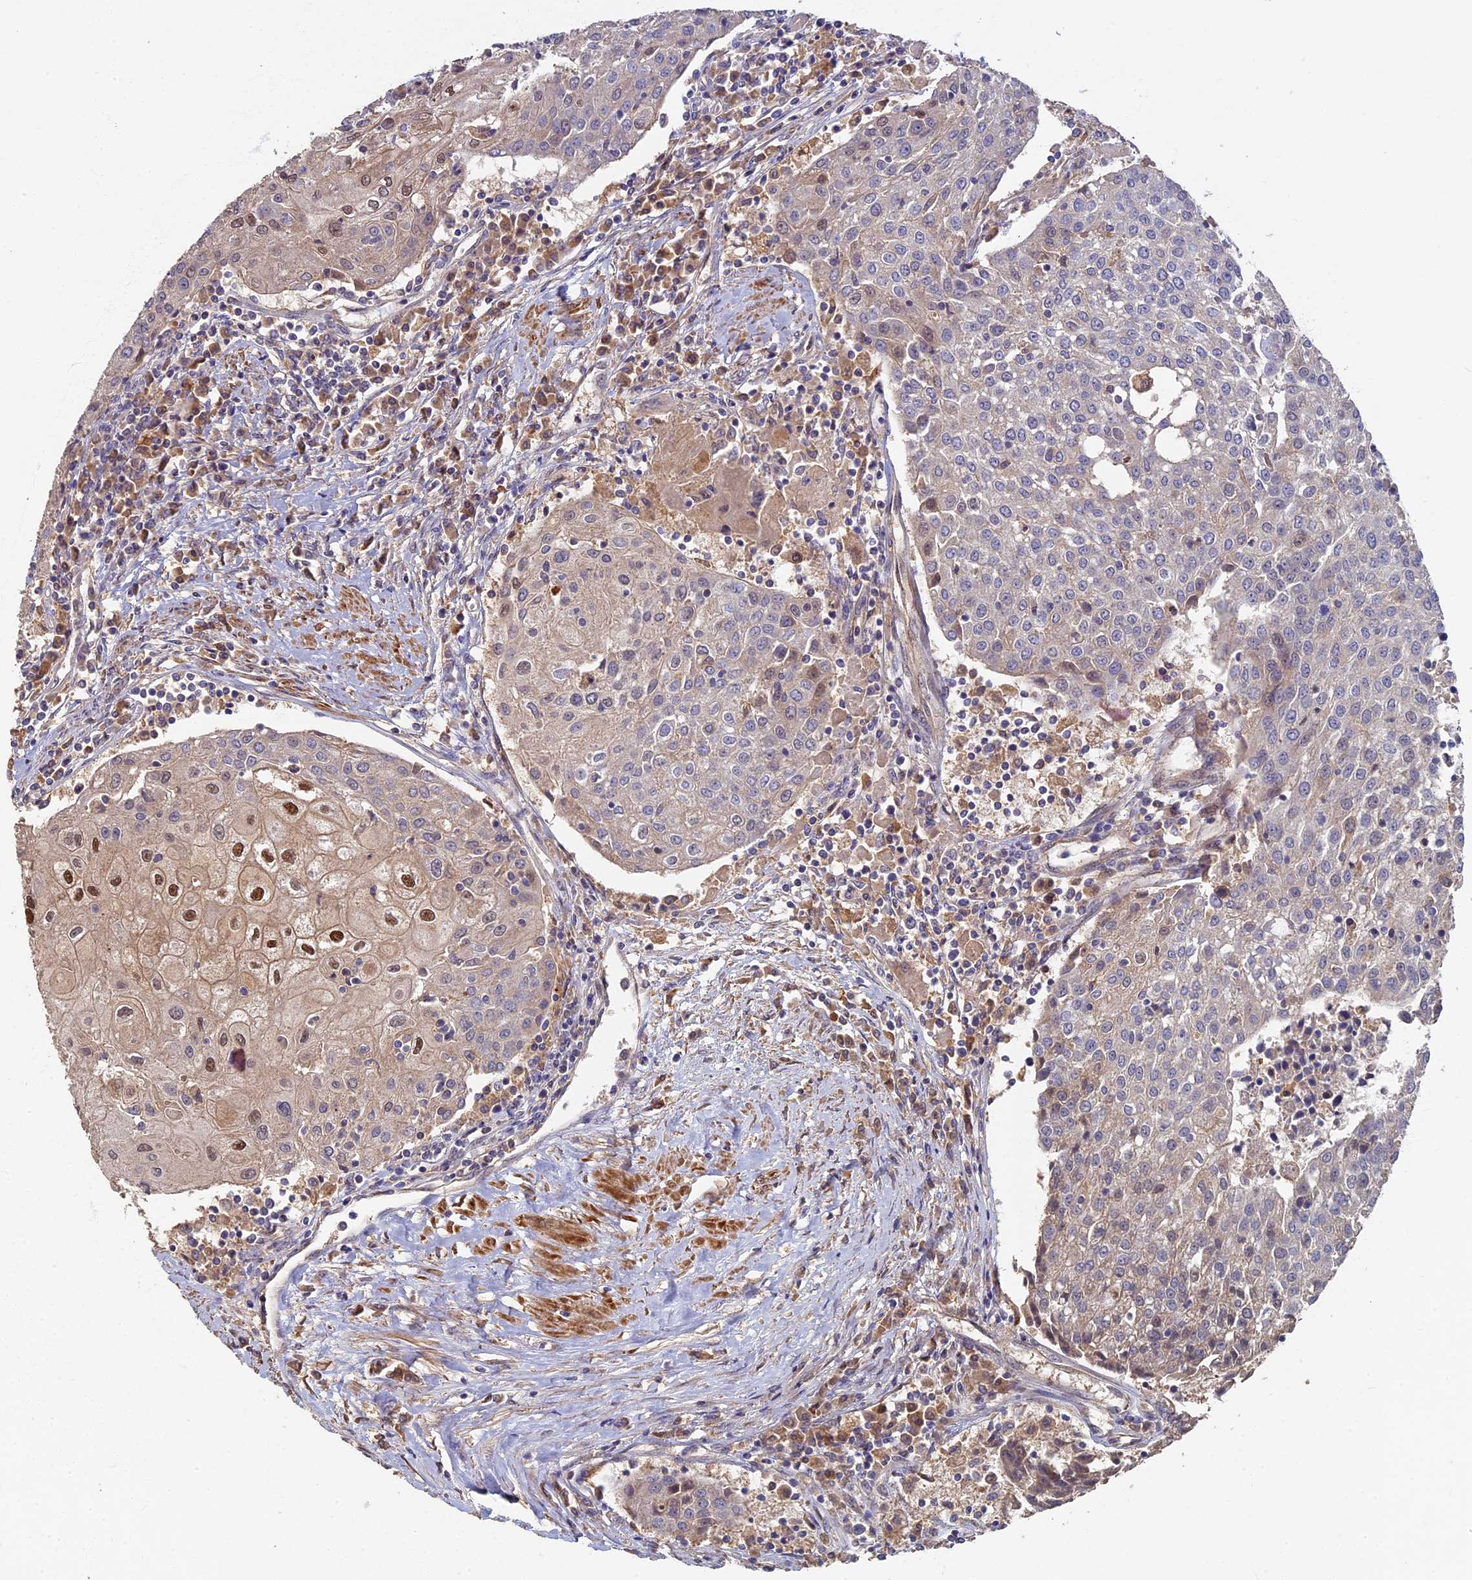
{"staining": {"intensity": "moderate", "quantity": "<25%", "location": "nuclear"}, "tissue": "urothelial cancer", "cell_type": "Tumor cells", "image_type": "cancer", "snomed": [{"axis": "morphology", "description": "Urothelial carcinoma, High grade"}, {"axis": "topography", "description": "Urinary bladder"}], "caption": "The image demonstrates staining of high-grade urothelial carcinoma, revealing moderate nuclear protein positivity (brown color) within tumor cells. (DAB IHC, brown staining for protein, blue staining for nuclei).", "gene": "RSPH3", "patient": {"sex": "female", "age": 85}}